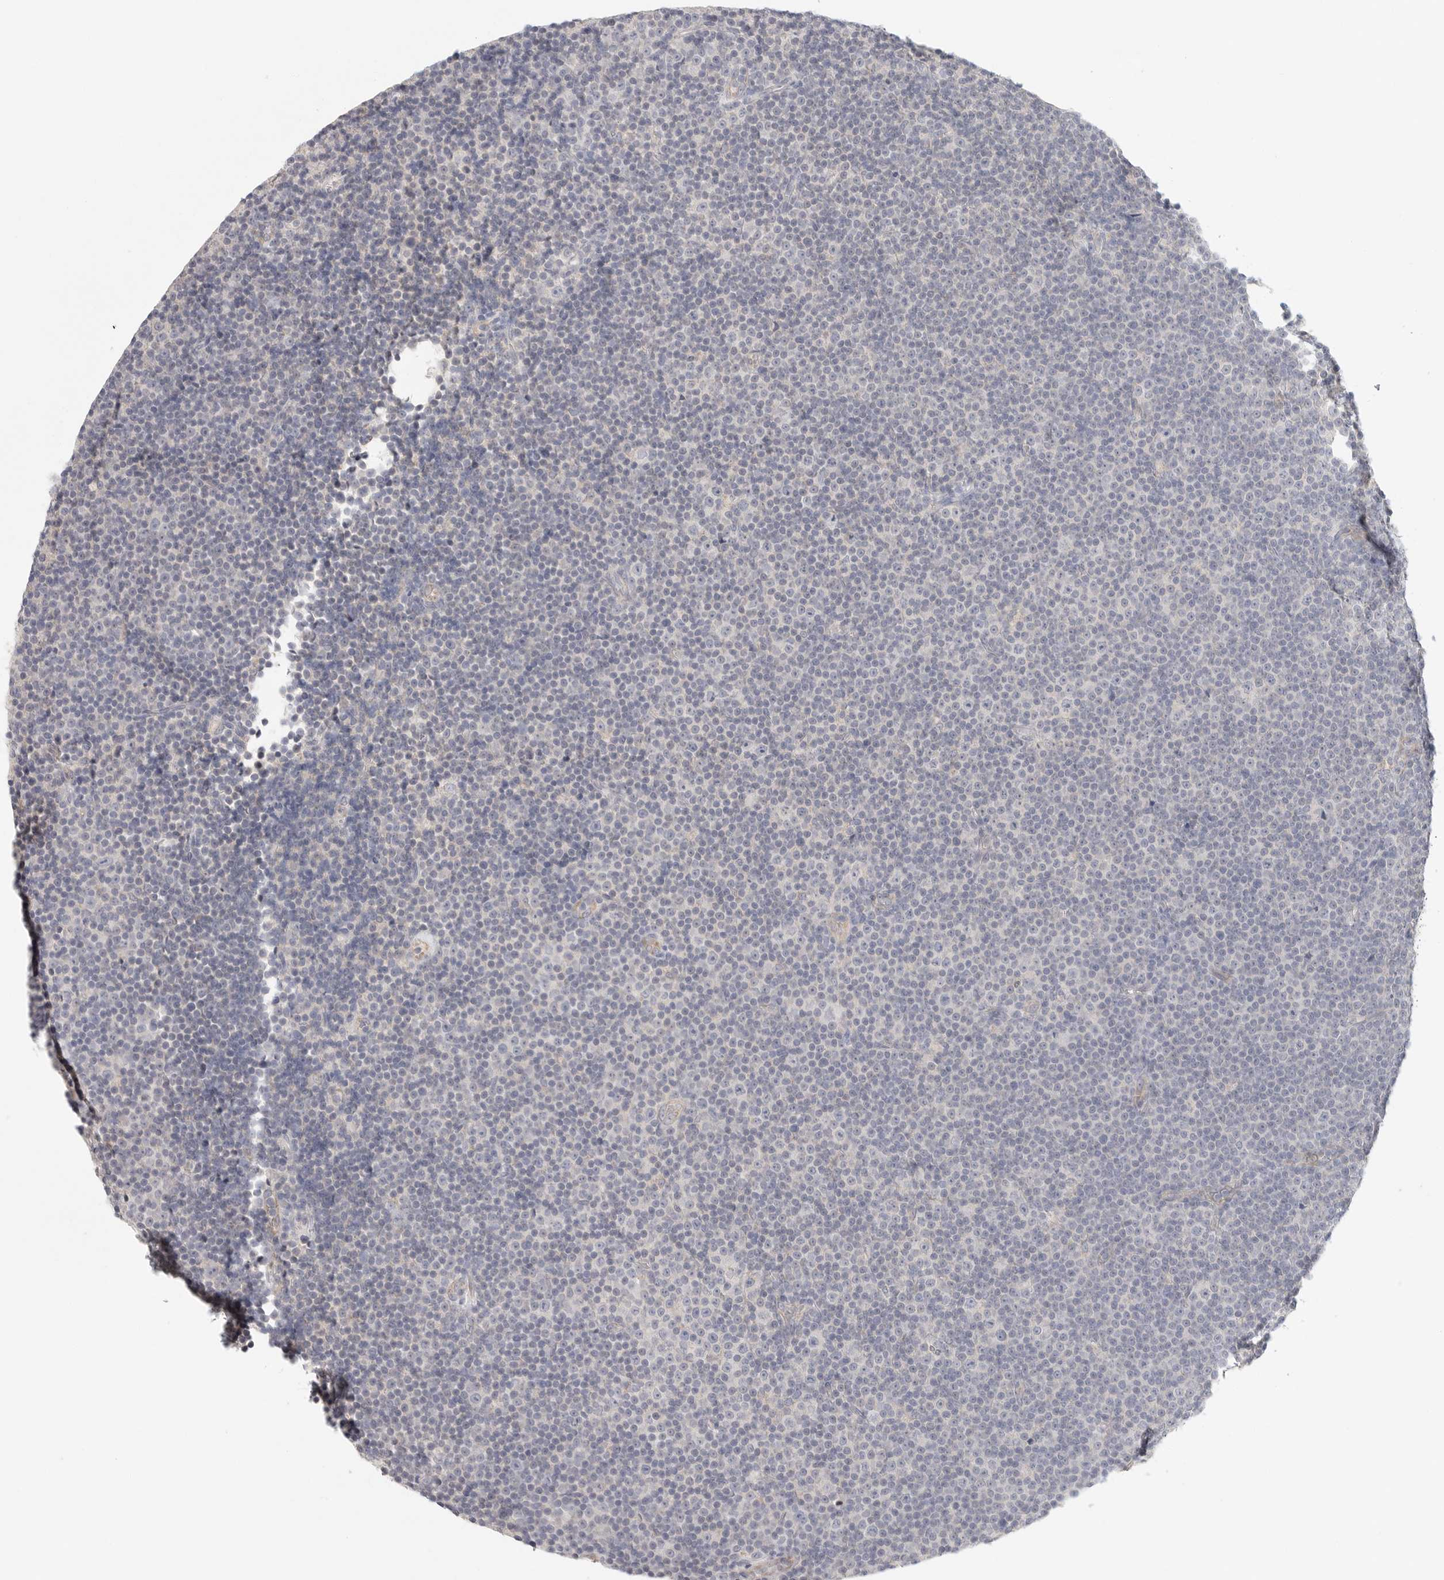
{"staining": {"intensity": "negative", "quantity": "none", "location": "none"}, "tissue": "lymphoma", "cell_type": "Tumor cells", "image_type": "cancer", "snomed": [{"axis": "morphology", "description": "Malignant lymphoma, non-Hodgkin's type, Low grade"}, {"axis": "topography", "description": "Lymph node"}], "caption": "This is an immunohistochemistry (IHC) image of human low-grade malignant lymphoma, non-Hodgkin's type. There is no expression in tumor cells.", "gene": "SLC25A36", "patient": {"sex": "female", "age": 67}}